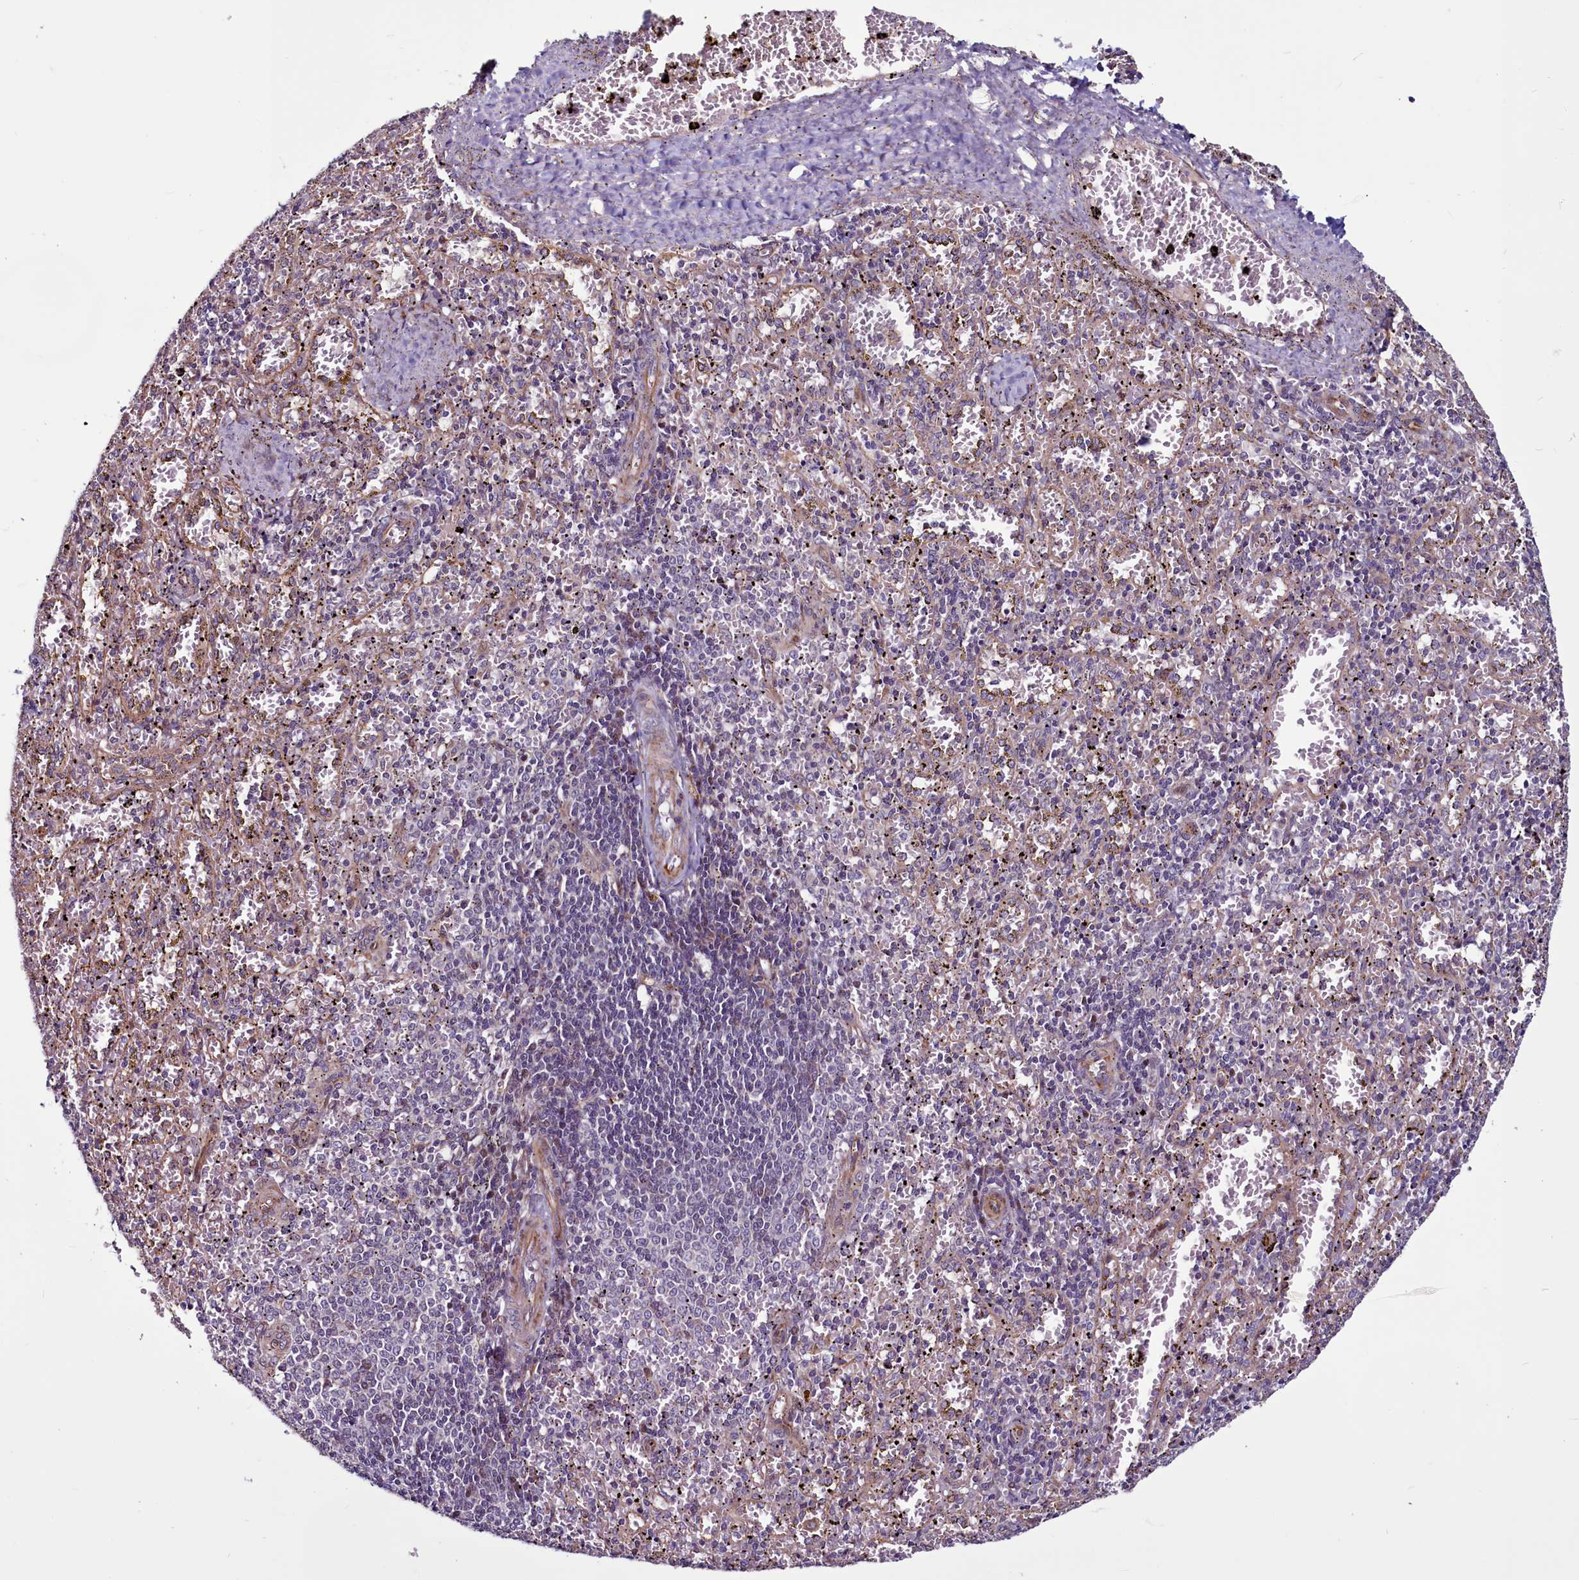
{"staining": {"intensity": "negative", "quantity": "none", "location": "none"}, "tissue": "spleen", "cell_type": "Cells in red pulp", "image_type": "normal", "snomed": [{"axis": "morphology", "description": "Normal tissue, NOS"}, {"axis": "topography", "description": "Spleen"}], "caption": "Image shows no significant protein staining in cells in red pulp of normal spleen. The staining is performed using DAB (3,3'-diaminobenzidine) brown chromogen with nuclei counter-stained in using hematoxylin.", "gene": "MCRIP1", "patient": {"sex": "male", "age": 11}}